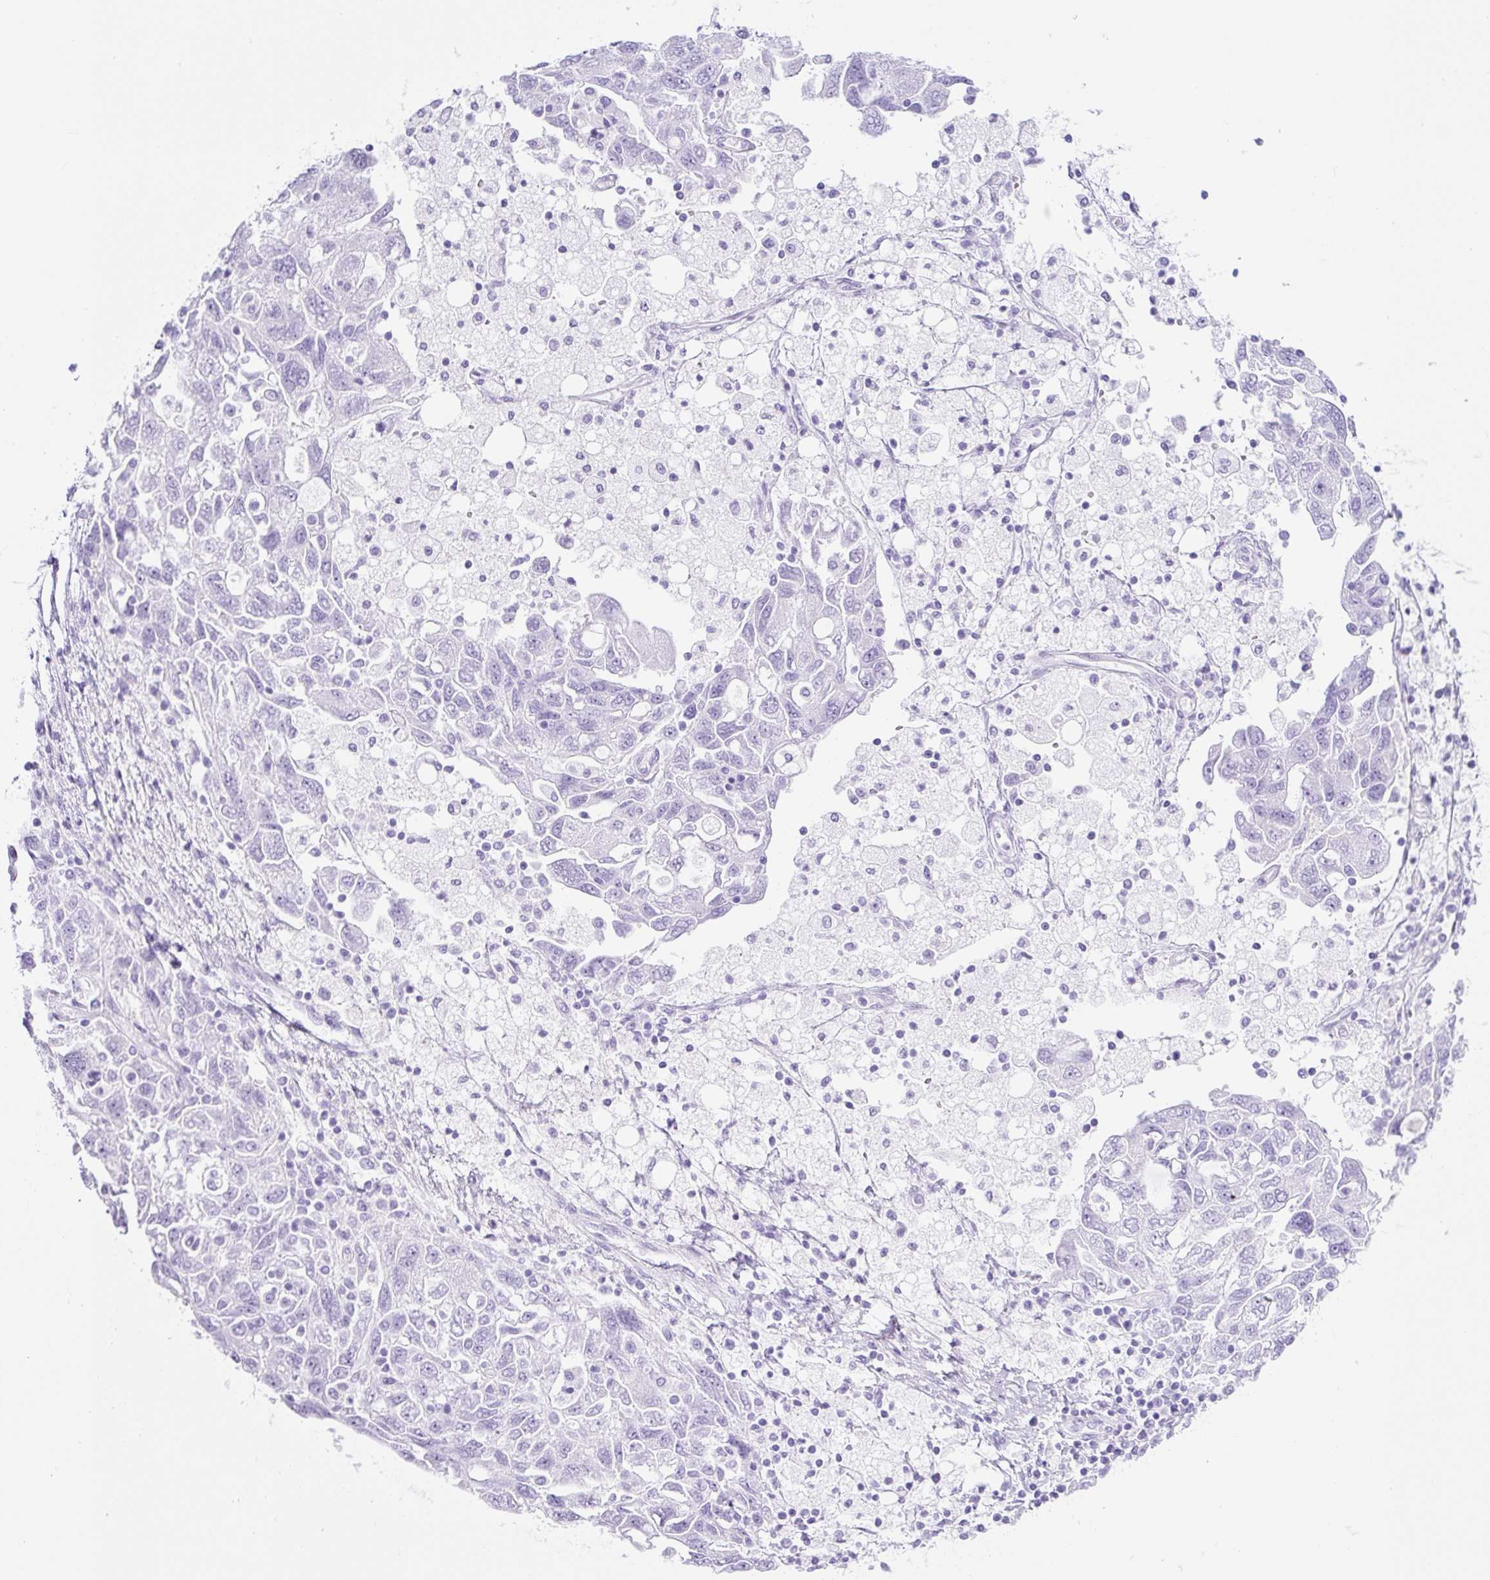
{"staining": {"intensity": "negative", "quantity": "none", "location": "none"}, "tissue": "ovarian cancer", "cell_type": "Tumor cells", "image_type": "cancer", "snomed": [{"axis": "morphology", "description": "Carcinoma, NOS"}, {"axis": "morphology", "description": "Cystadenocarcinoma, serous, NOS"}, {"axis": "topography", "description": "Ovary"}], "caption": "DAB (3,3'-diaminobenzidine) immunohistochemical staining of ovarian carcinoma reveals no significant staining in tumor cells.", "gene": "TMEM200B", "patient": {"sex": "female", "age": 69}}